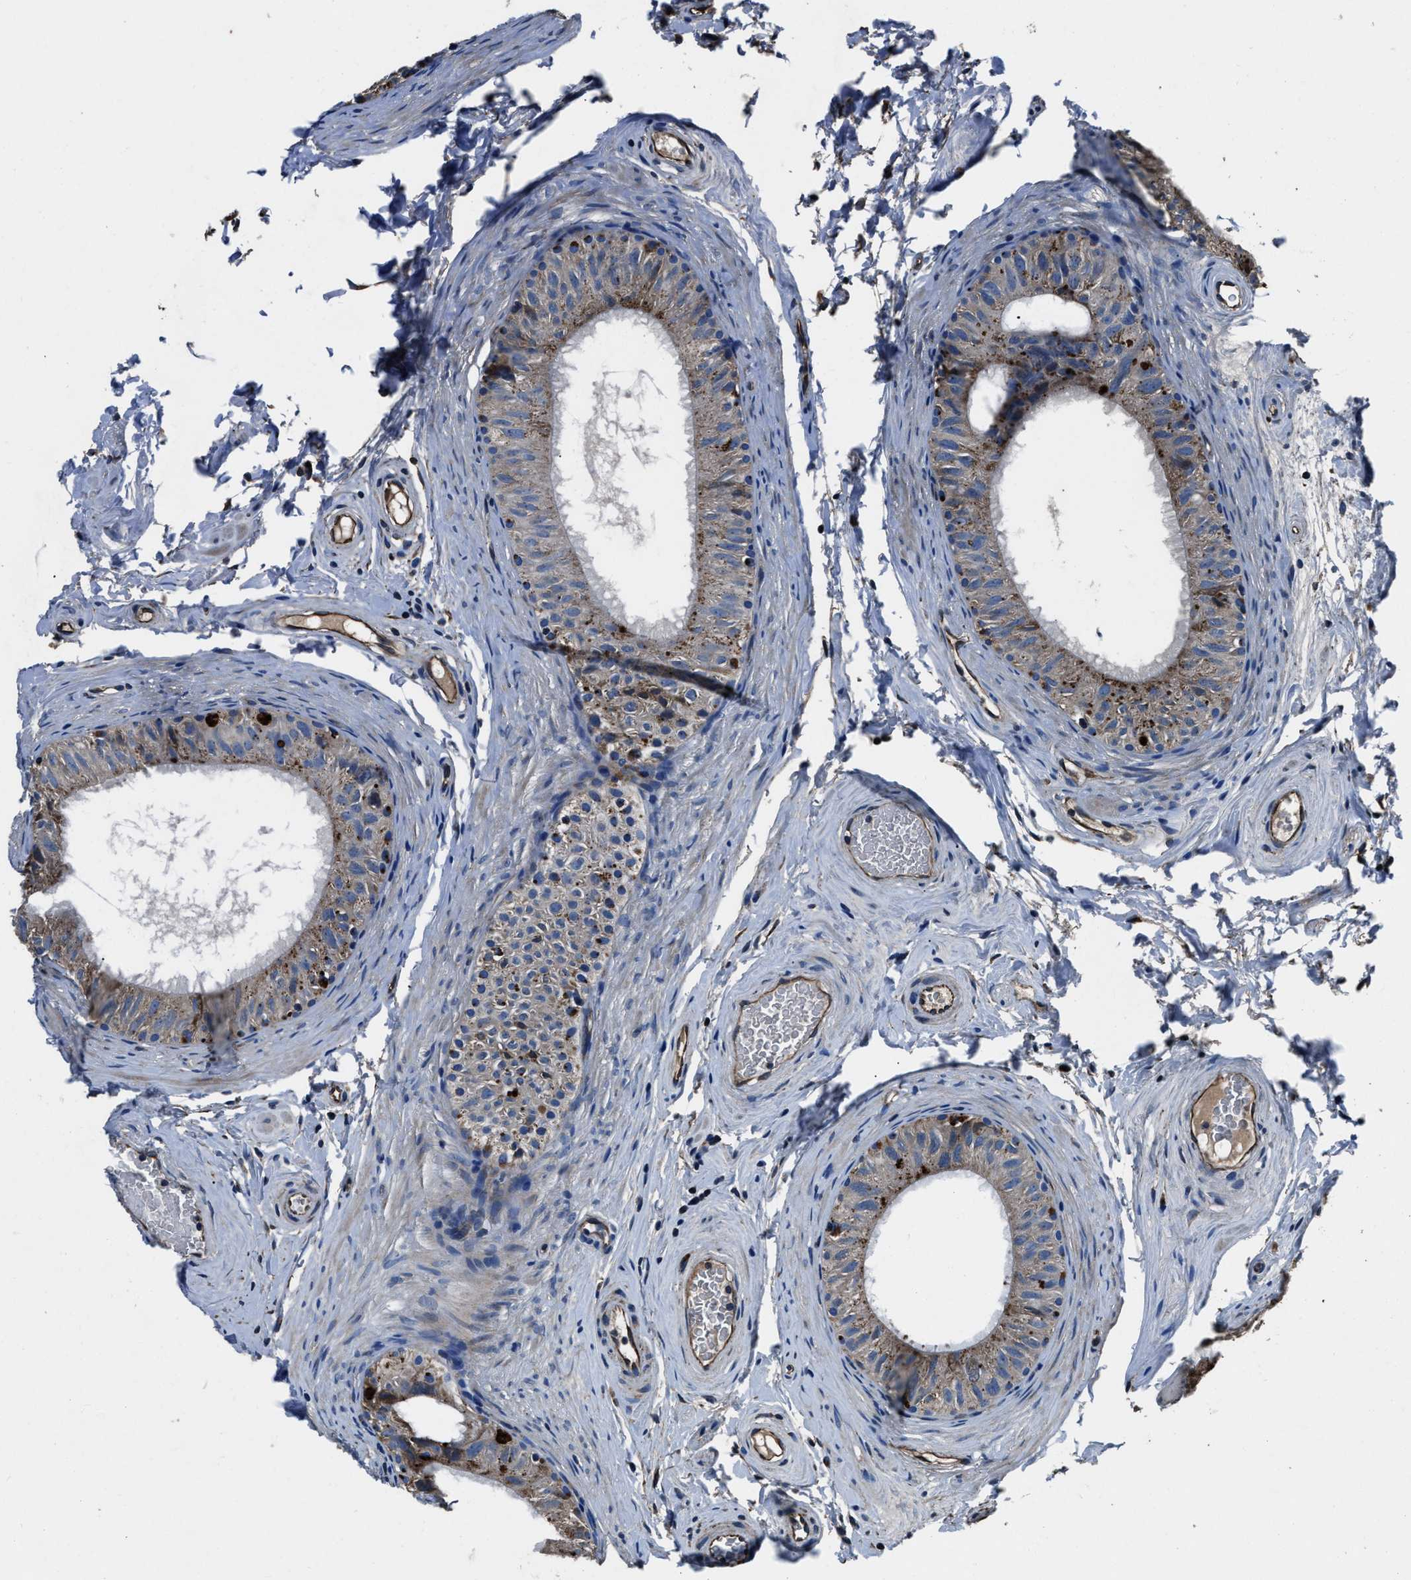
{"staining": {"intensity": "moderate", "quantity": ">75%", "location": "cytoplasmic/membranous"}, "tissue": "epididymis", "cell_type": "Glandular cells", "image_type": "normal", "snomed": [{"axis": "morphology", "description": "Normal tissue, NOS"}, {"axis": "topography", "description": "Epididymis"}], "caption": "Immunohistochemistry (IHC) photomicrograph of normal epididymis: human epididymis stained using immunohistochemistry reveals medium levels of moderate protein expression localized specifically in the cytoplasmic/membranous of glandular cells, appearing as a cytoplasmic/membranous brown color.", "gene": "OGDH", "patient": {"sex": "male", "age": 34}}